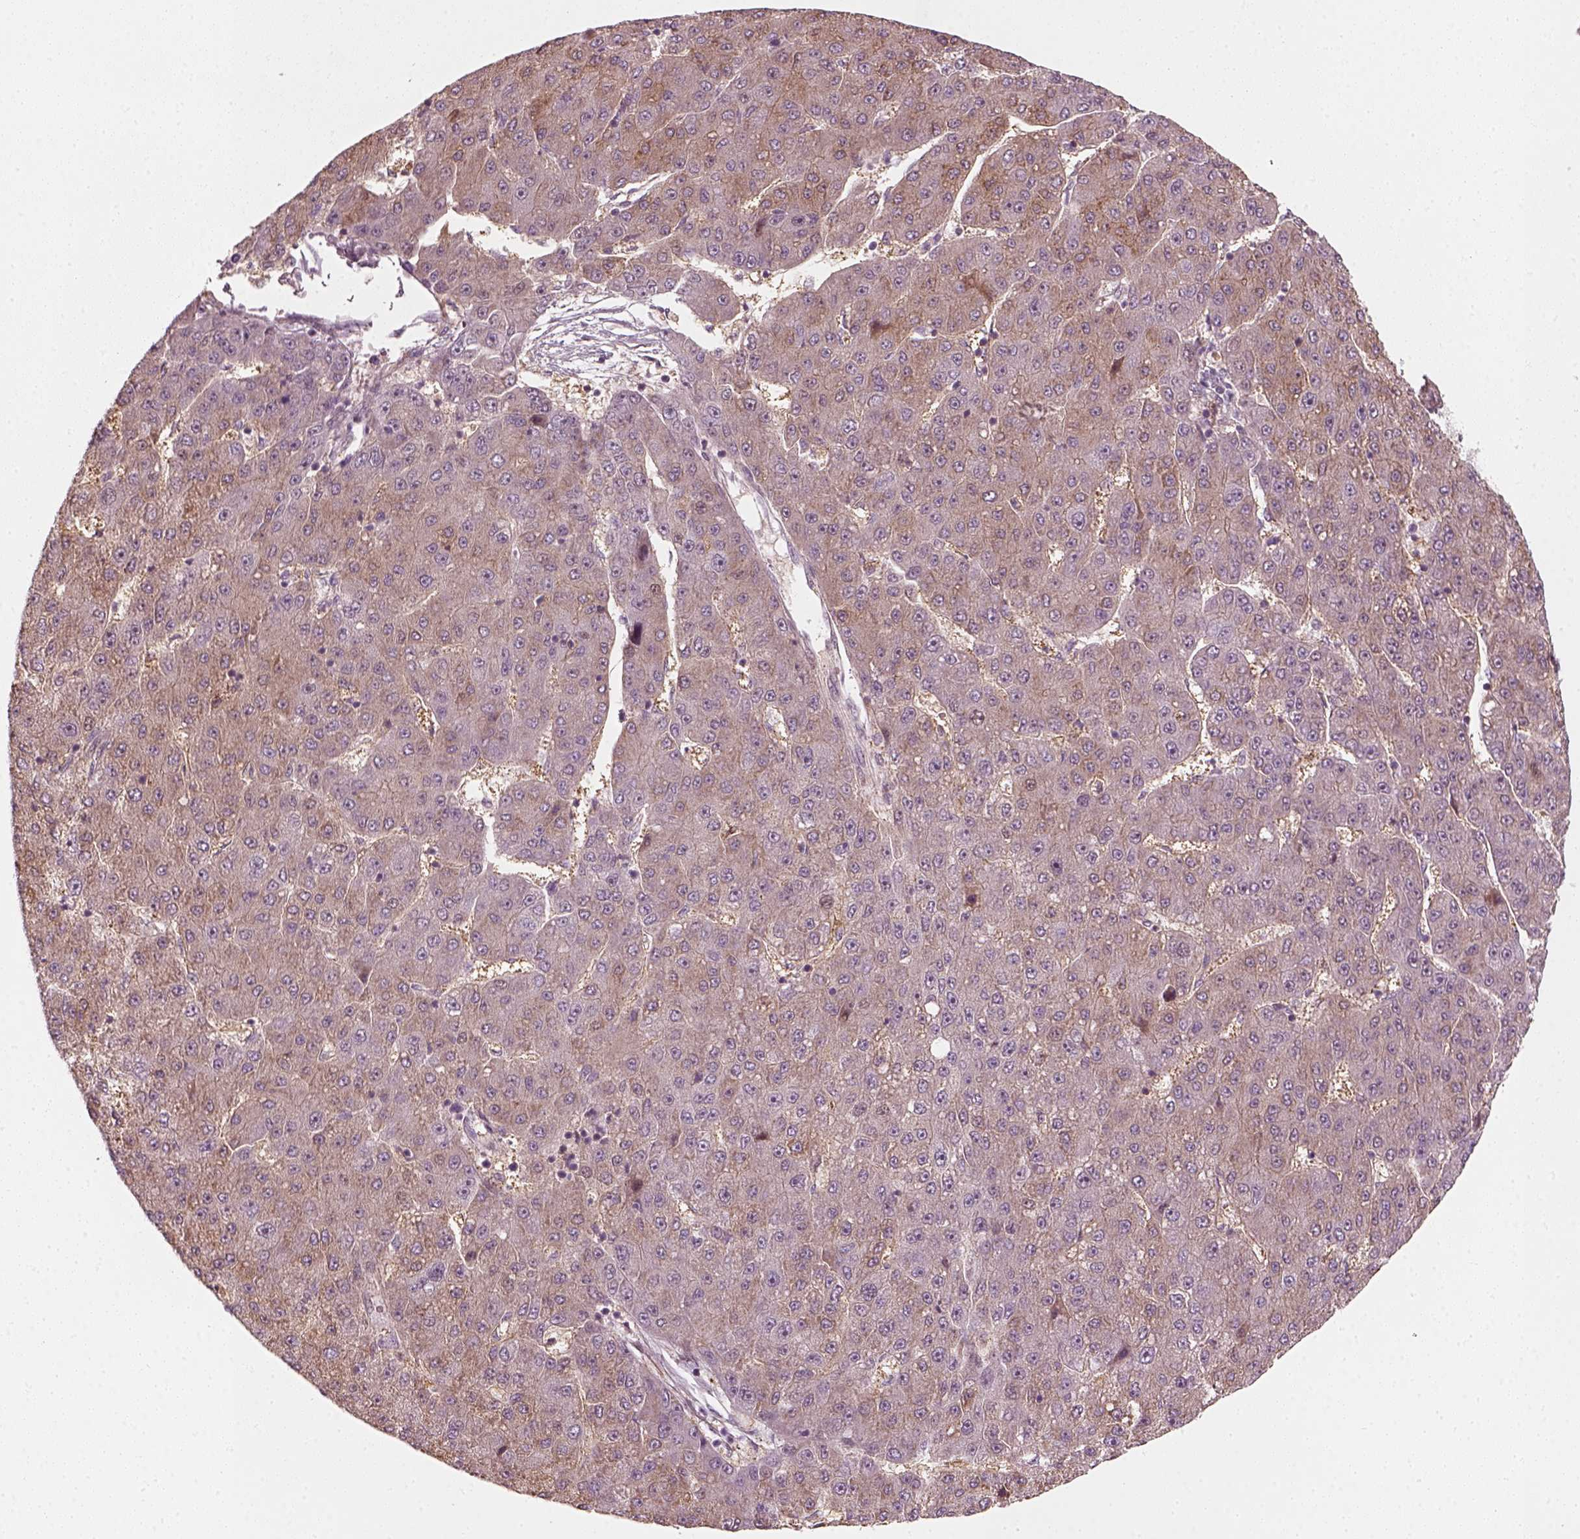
{"staining": {"intensity": "negative", "quantity": "none", "location": "none"}, "tissue": "liver cancer", "cell_type": "Tumor cells", "image_type": "cancer", "snomed": [{"axis": "morphology", "description": "Carcinoma, Hepatocellular, NOS"}, {"axis": "topography", "description": "Liver"}], "caption": "Hepatocellular carcinoma (liver) was stained to show a protein in brown. There is no significant staining in tumor cells.", "gene": "DNASE1L1", "patient": {"sex": "male", "age": 67}}